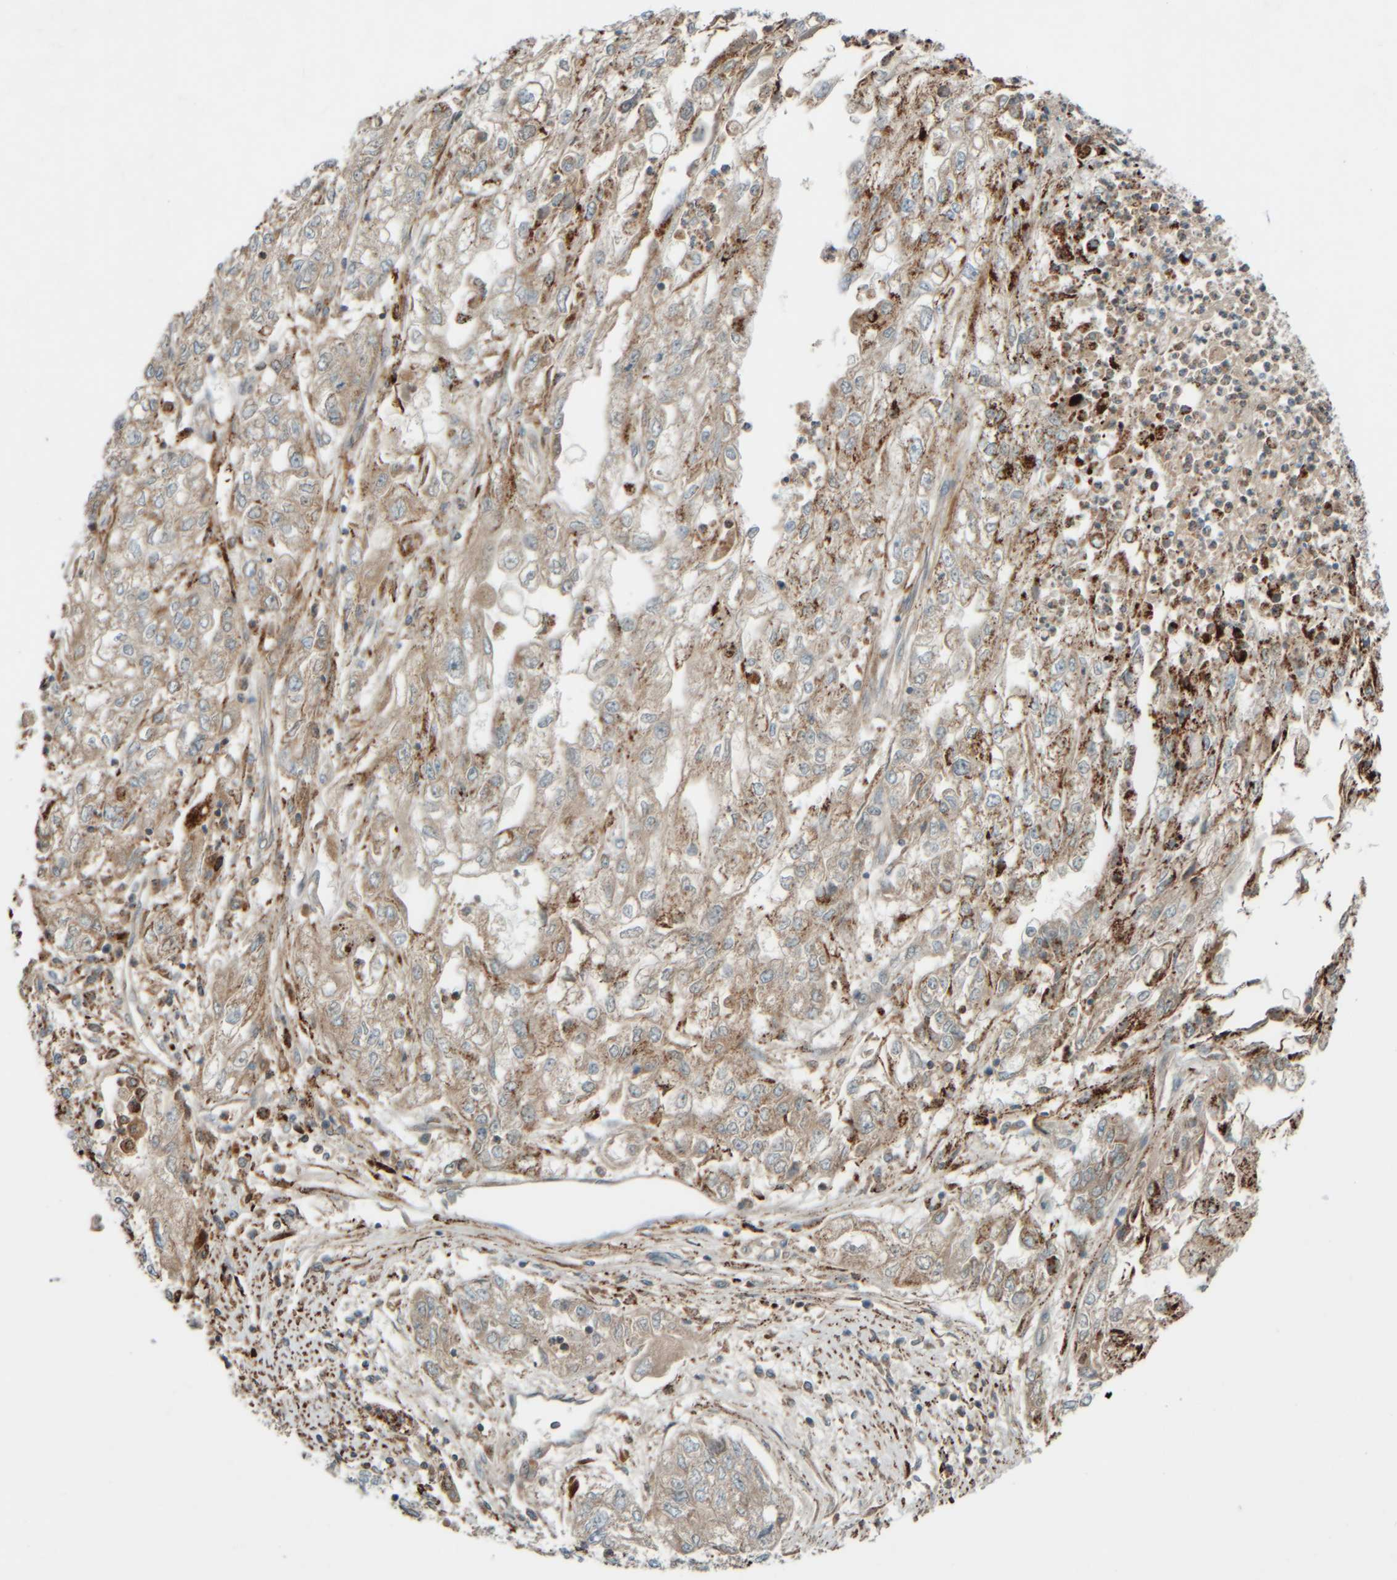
{"staining": {"intensity": "weak", "quantity": ">75%", "location": "cytoplasmic/membranous"}, "tissue": "endometrial cancer", "cell_type": "Tumor cells", "image_type": "cancer", "snomed": [{"axis": "morphology", "description": "Adenocarcinoma, NOS"}, {"axis": "topography", "description": "Endometrium"}], "caption": "Adenocarcinoma (endometrial) stained with immunohistochemistry demonstrates weak cytoplasmic/membranous staining in about >75% of tumor cells.", "gene": "SPAG5", "patient": {"sex": "female", "age": 49}}